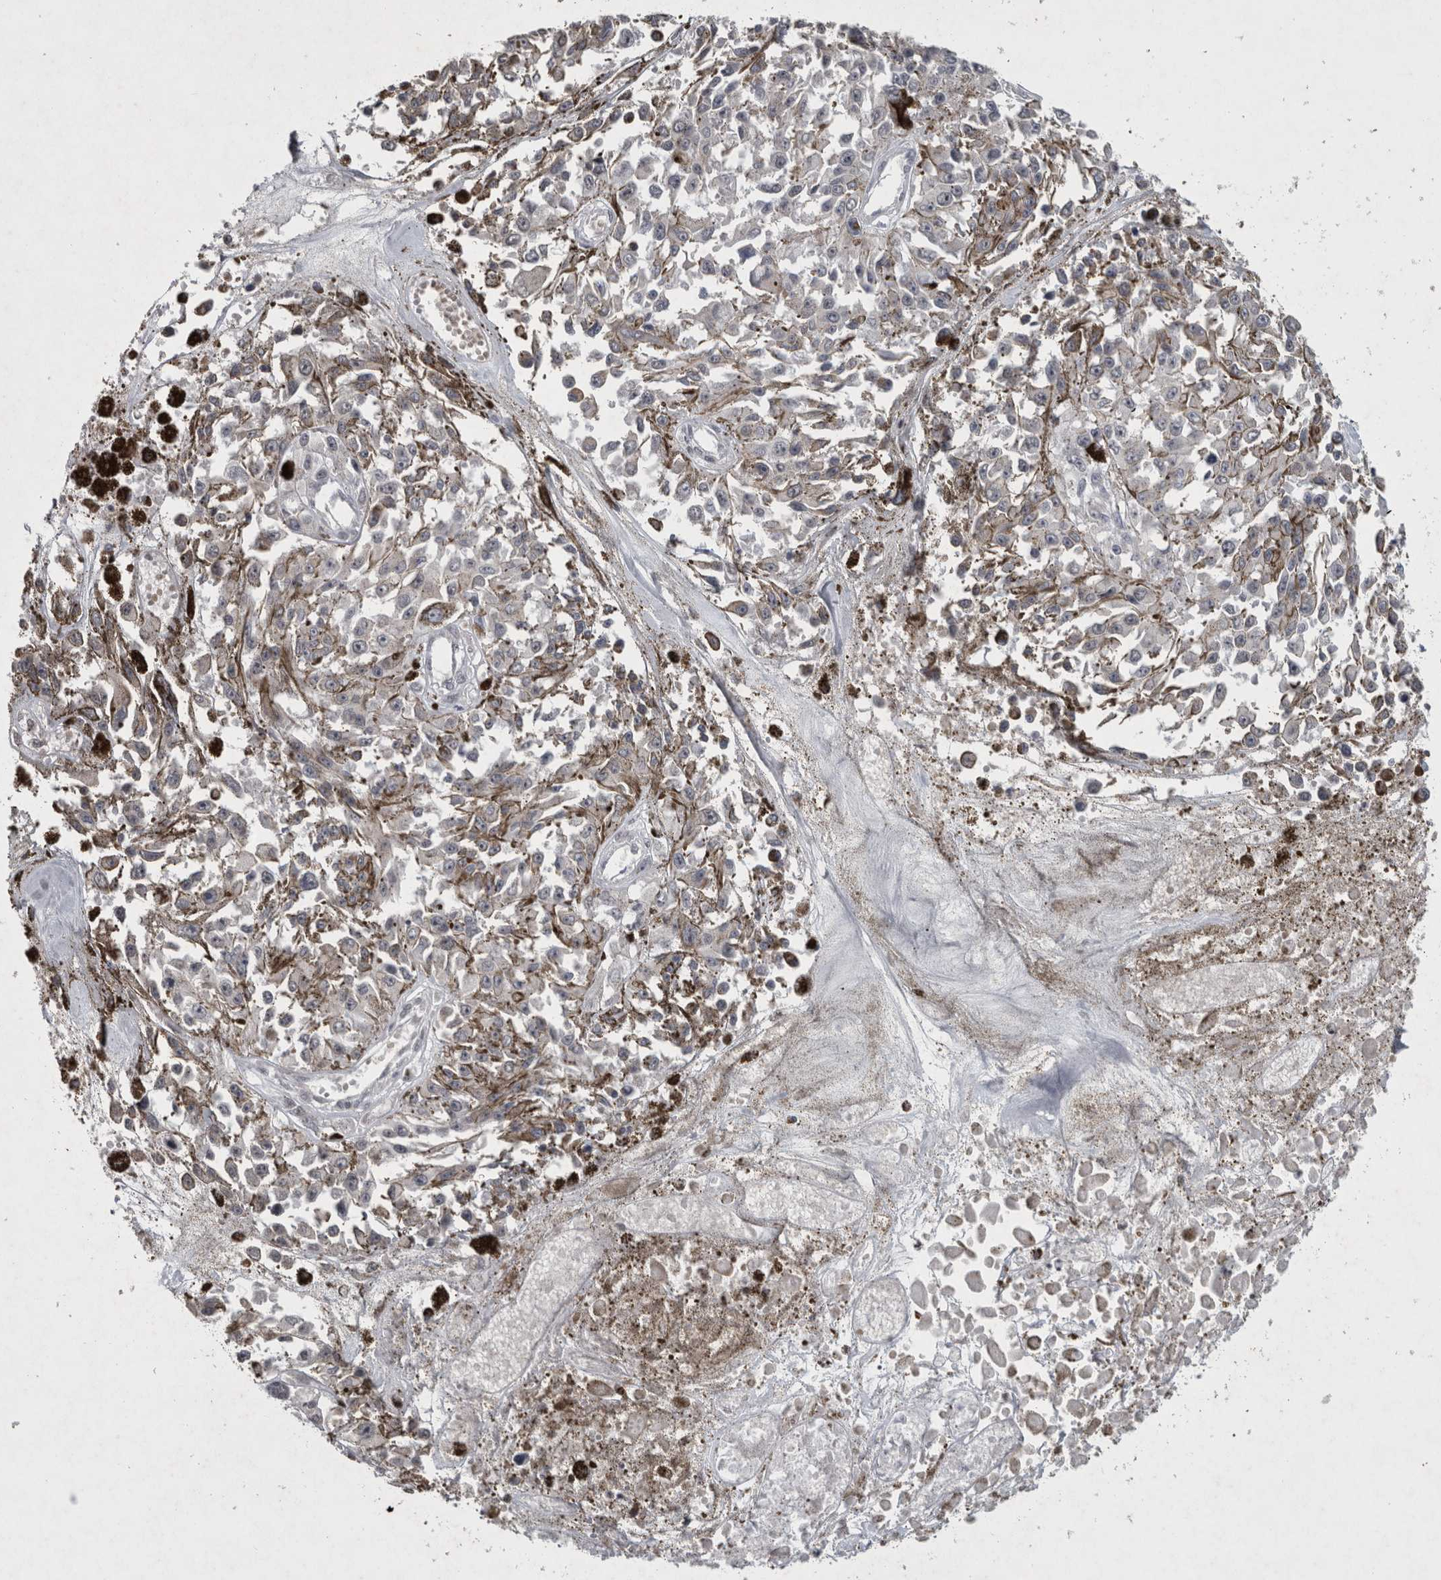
{"staining": {"intensity": "negative", "quantity": "none", "location": "none"}, "tissue": "melanoma", "cell_type": "Tumor cells", "image_type": "cancer", "snomed": [{"axis": "morphology", "description": "Malignant melanoma, Metastatic site"}, {"axis": "topography", "description": "Lymph node"}], "caption": "DAB (3,3'-diaminobenzidine) immunohistochemical staining of melanoma demonstrates no significant expression in tumor cells. (Brightfield microscopy of DAB (3,3'-diaminobenzidine) immunohistochemistry (IHC) at high magnification).", "gene": "WNT7A", "patient": {"sex": "male", "age": 59}}